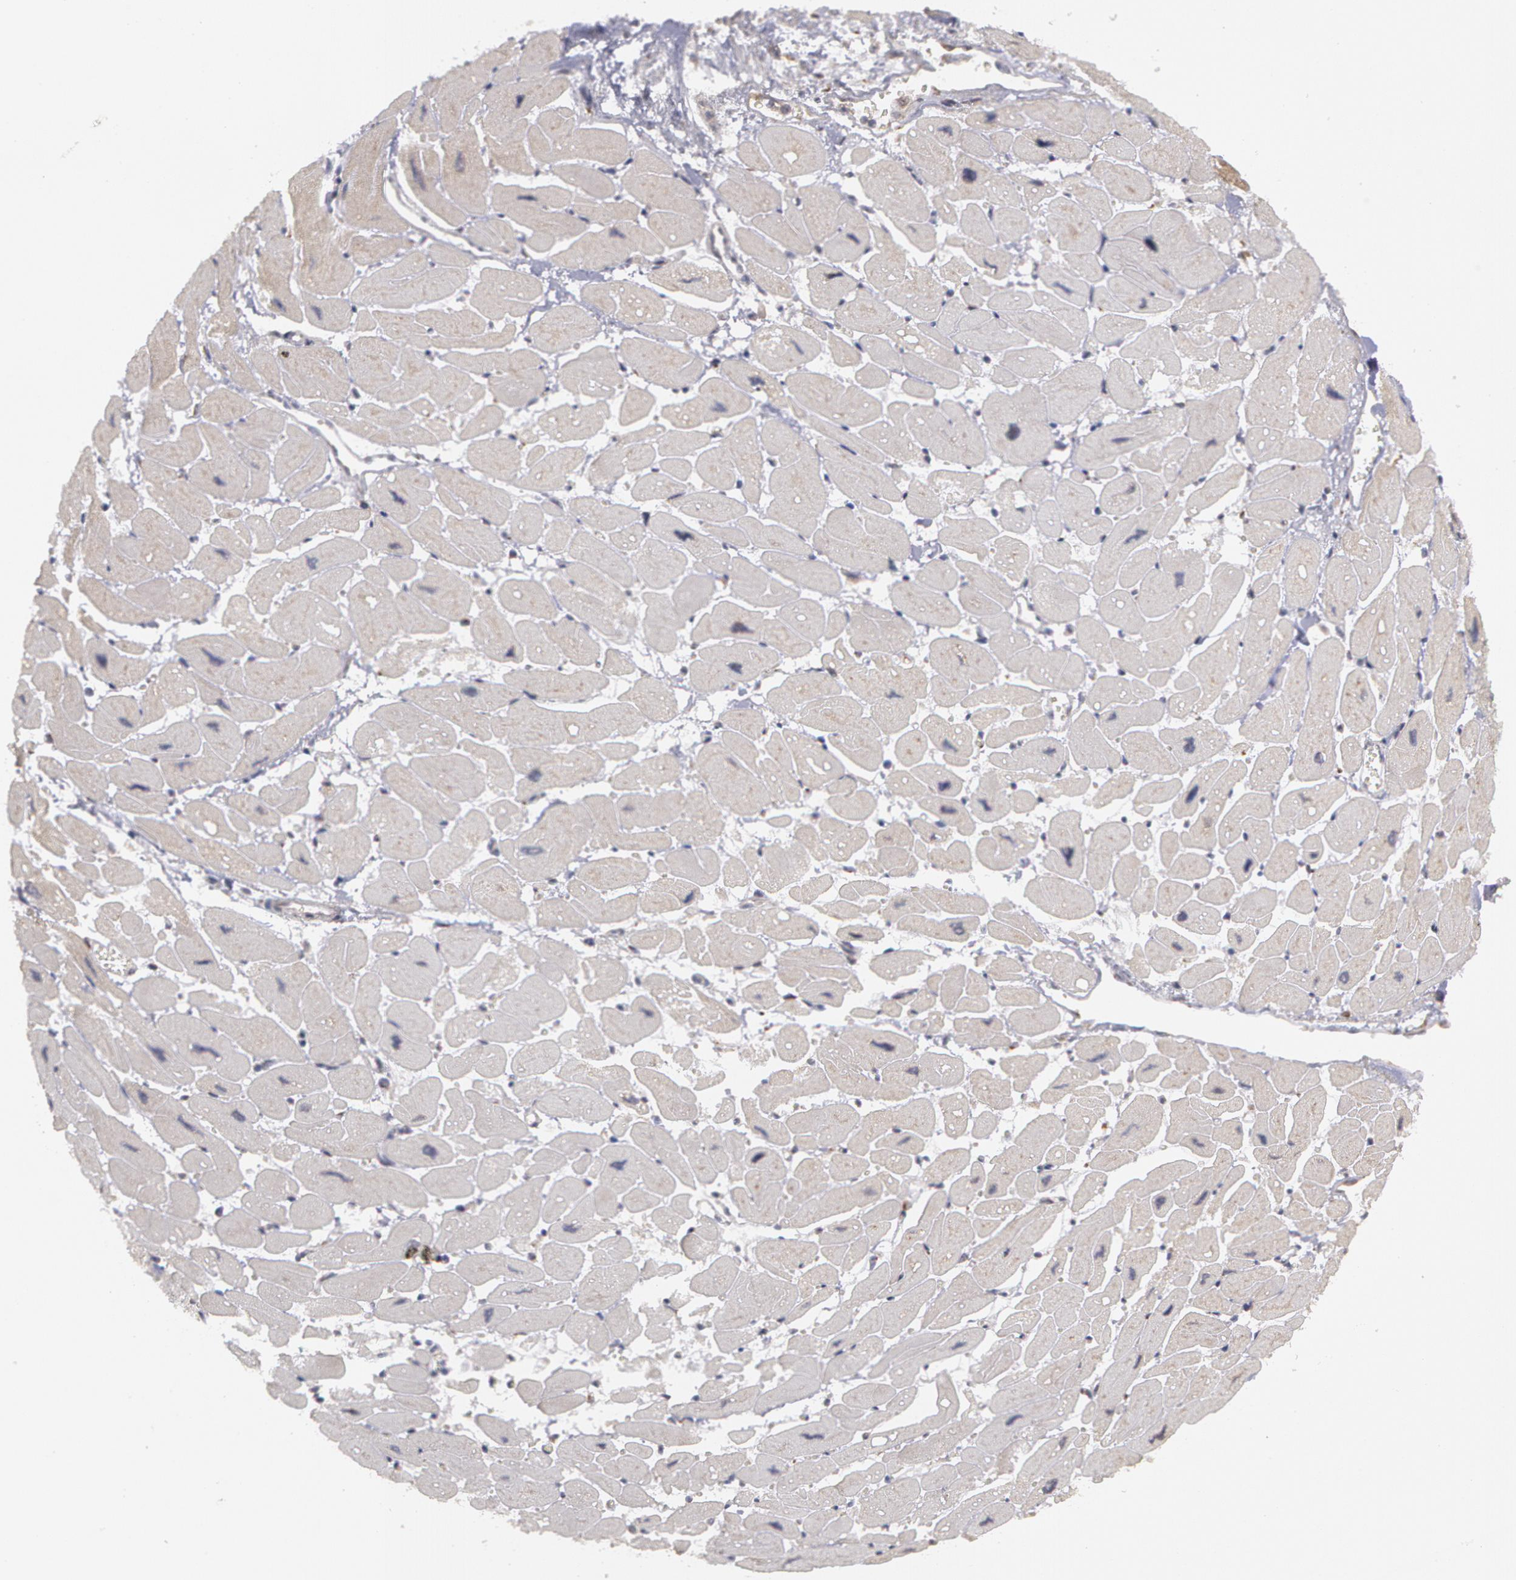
{"staining": {"intensity": "negative", "quantity": "none", "location": "none"}, "tissue": "heart muscle", "cell_type": "Cardiomyocytes", "image_type": "normal", "snomed": [{"axis": "morphology", "description": "Normal tissue, NOS"}, {"axis": "topography", "description": "Heart"}], "caption": "Cardiomyocytes are negative for protein expression in normal human heart muscle. (DAB (3,3'-diaminobenzidine) immunohistochemistry (IHC) with hematoxylin counter stain).", "gene": "STX5", "patient": {"sex": "female", "age": 54}}